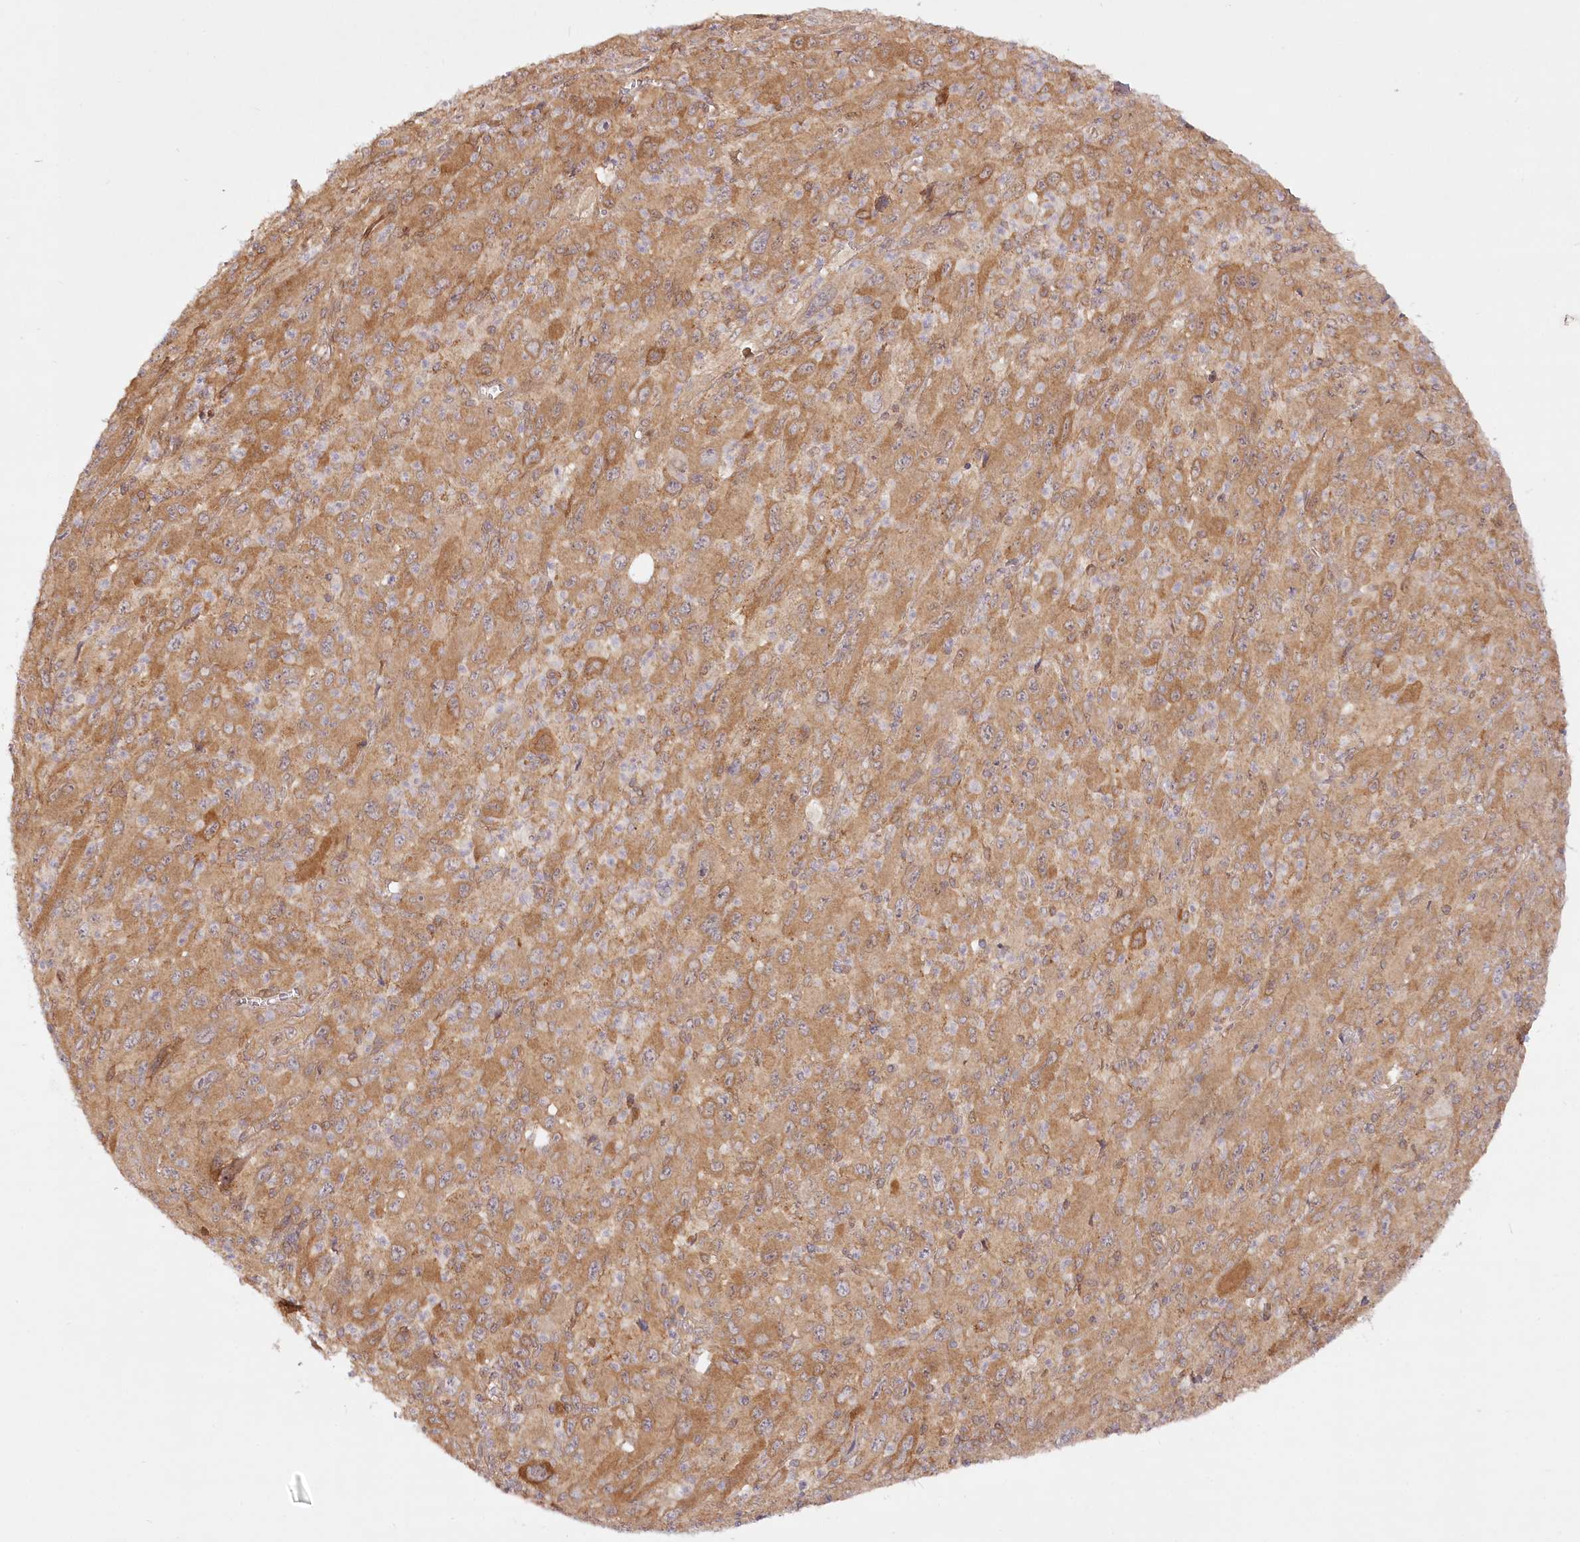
{"staining": {"intensity": "moderate", "quantity": ">75%", "location": "cytoplasmic/membranous"}, "tissue": "melanoma", "cell_type": "Tumor cells", "image_type": "cancer", "snomed": [{"axis": "morphology", "description": "Malignant melanoma, Metastatic site"}, {"axis": "topography", "description": "Skin"}], "caption": "Immunohistochemistry staining of malignant melanoma (metastatic site), which displays medium levels of moderate cytoplasmic/membranous positivity in about >75% of tumor cells indicating moderate cytoplasmic/membranous protein staining. The staining was performed using DAB (brown) for protein detection and nuclei were counterstained in hematoxylin (blue).", "gene": "INPP4B", "patient": {"sex": "female", "age": 56}}